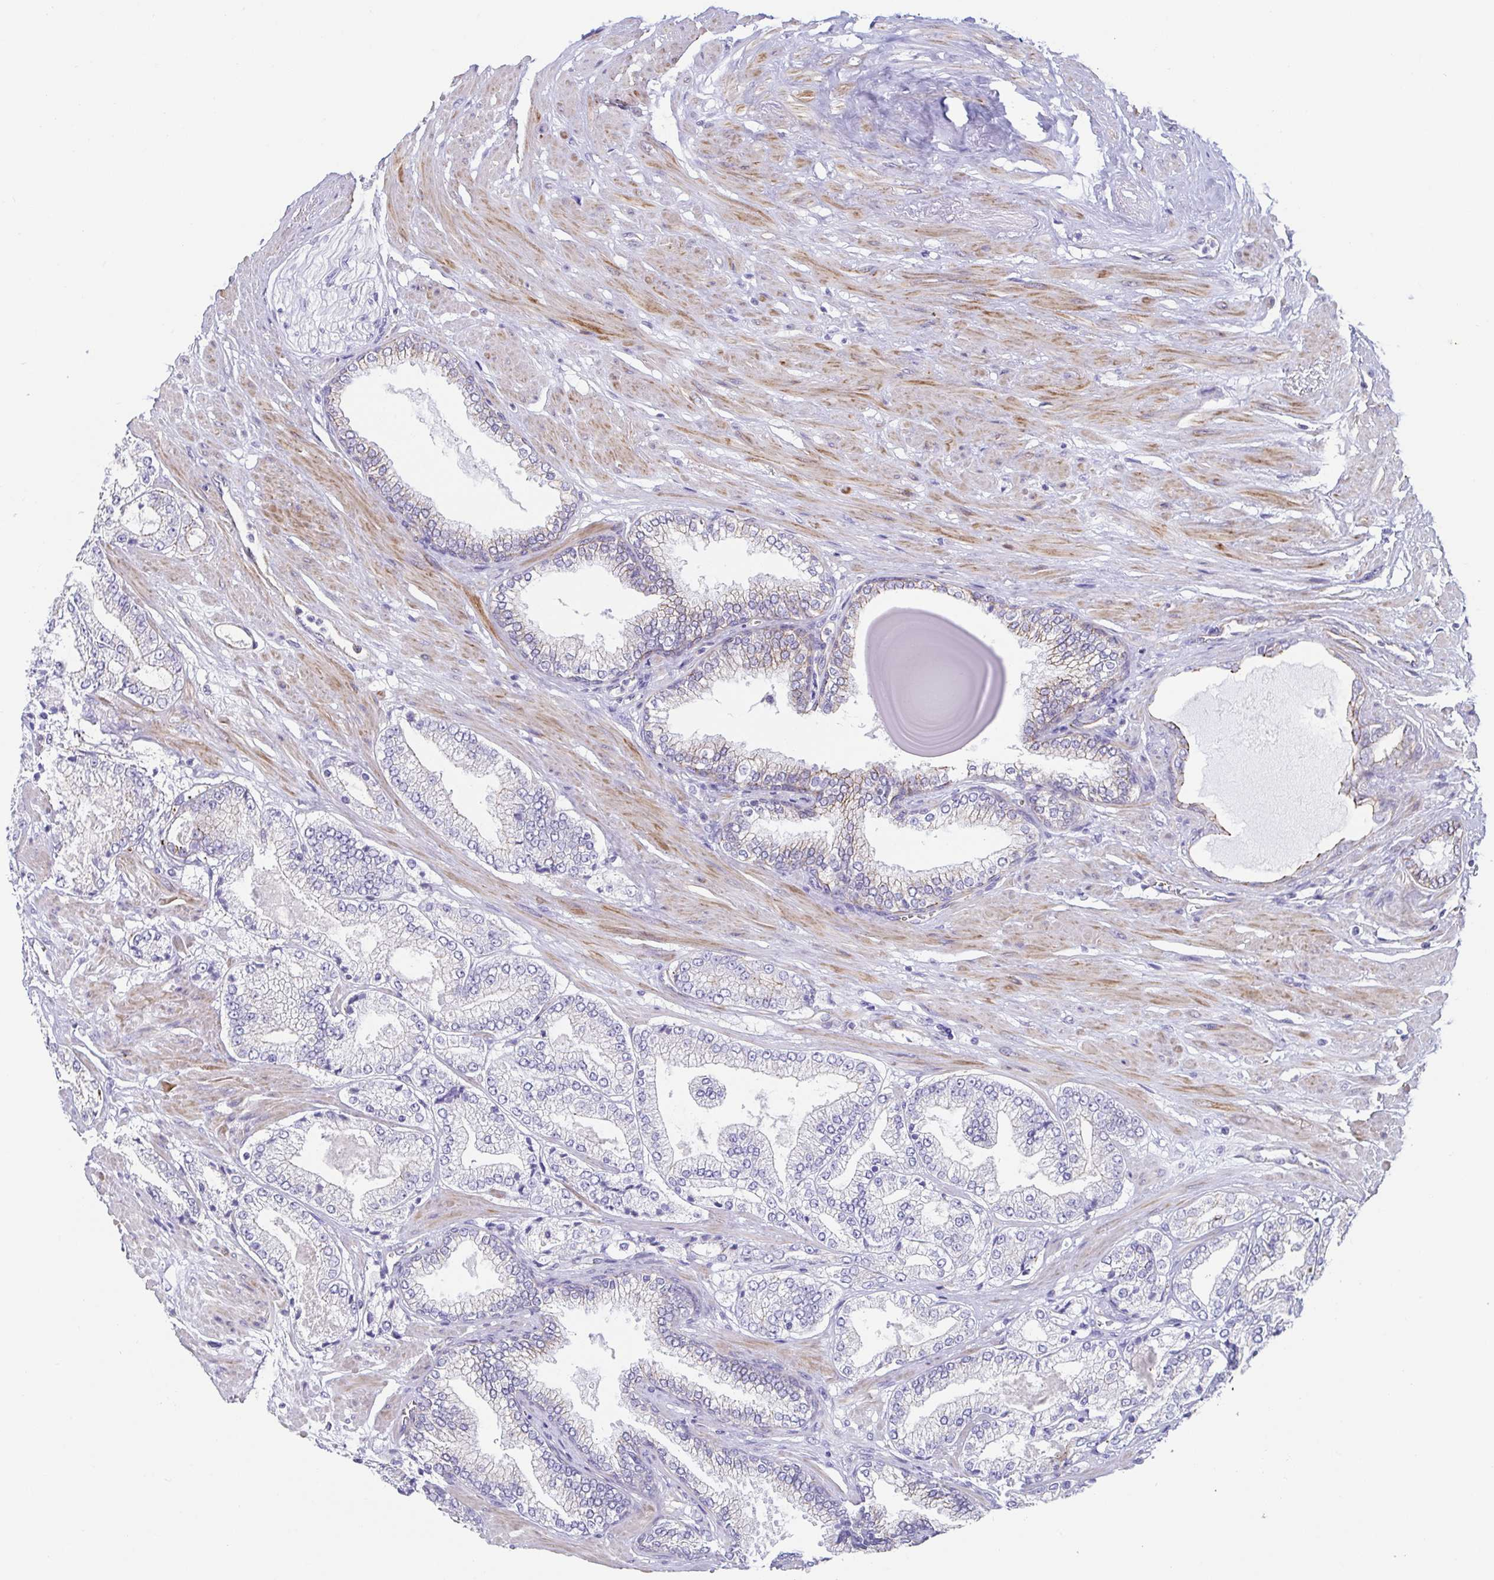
{"staining": {"intensity": "negative", "quantity": "none", "location": "none"}, "tissue": "prostate cancer", "cell_type": "Tumor cells", "image_type": "cancer", "snomed": [{"axis": "morphology", "description": "Adenocarcinoma, High grade"}, {"axis": "topography", "description": "Prostate"}], "caption": "This is a photomicrograph of immunohistochemistry (IHC) staining of prostate high-grade adenocarcinoma, which shows no positivity in tumor cells.", "gene": "TRAM2", "patient": {"sex": "male", "age": 64}}